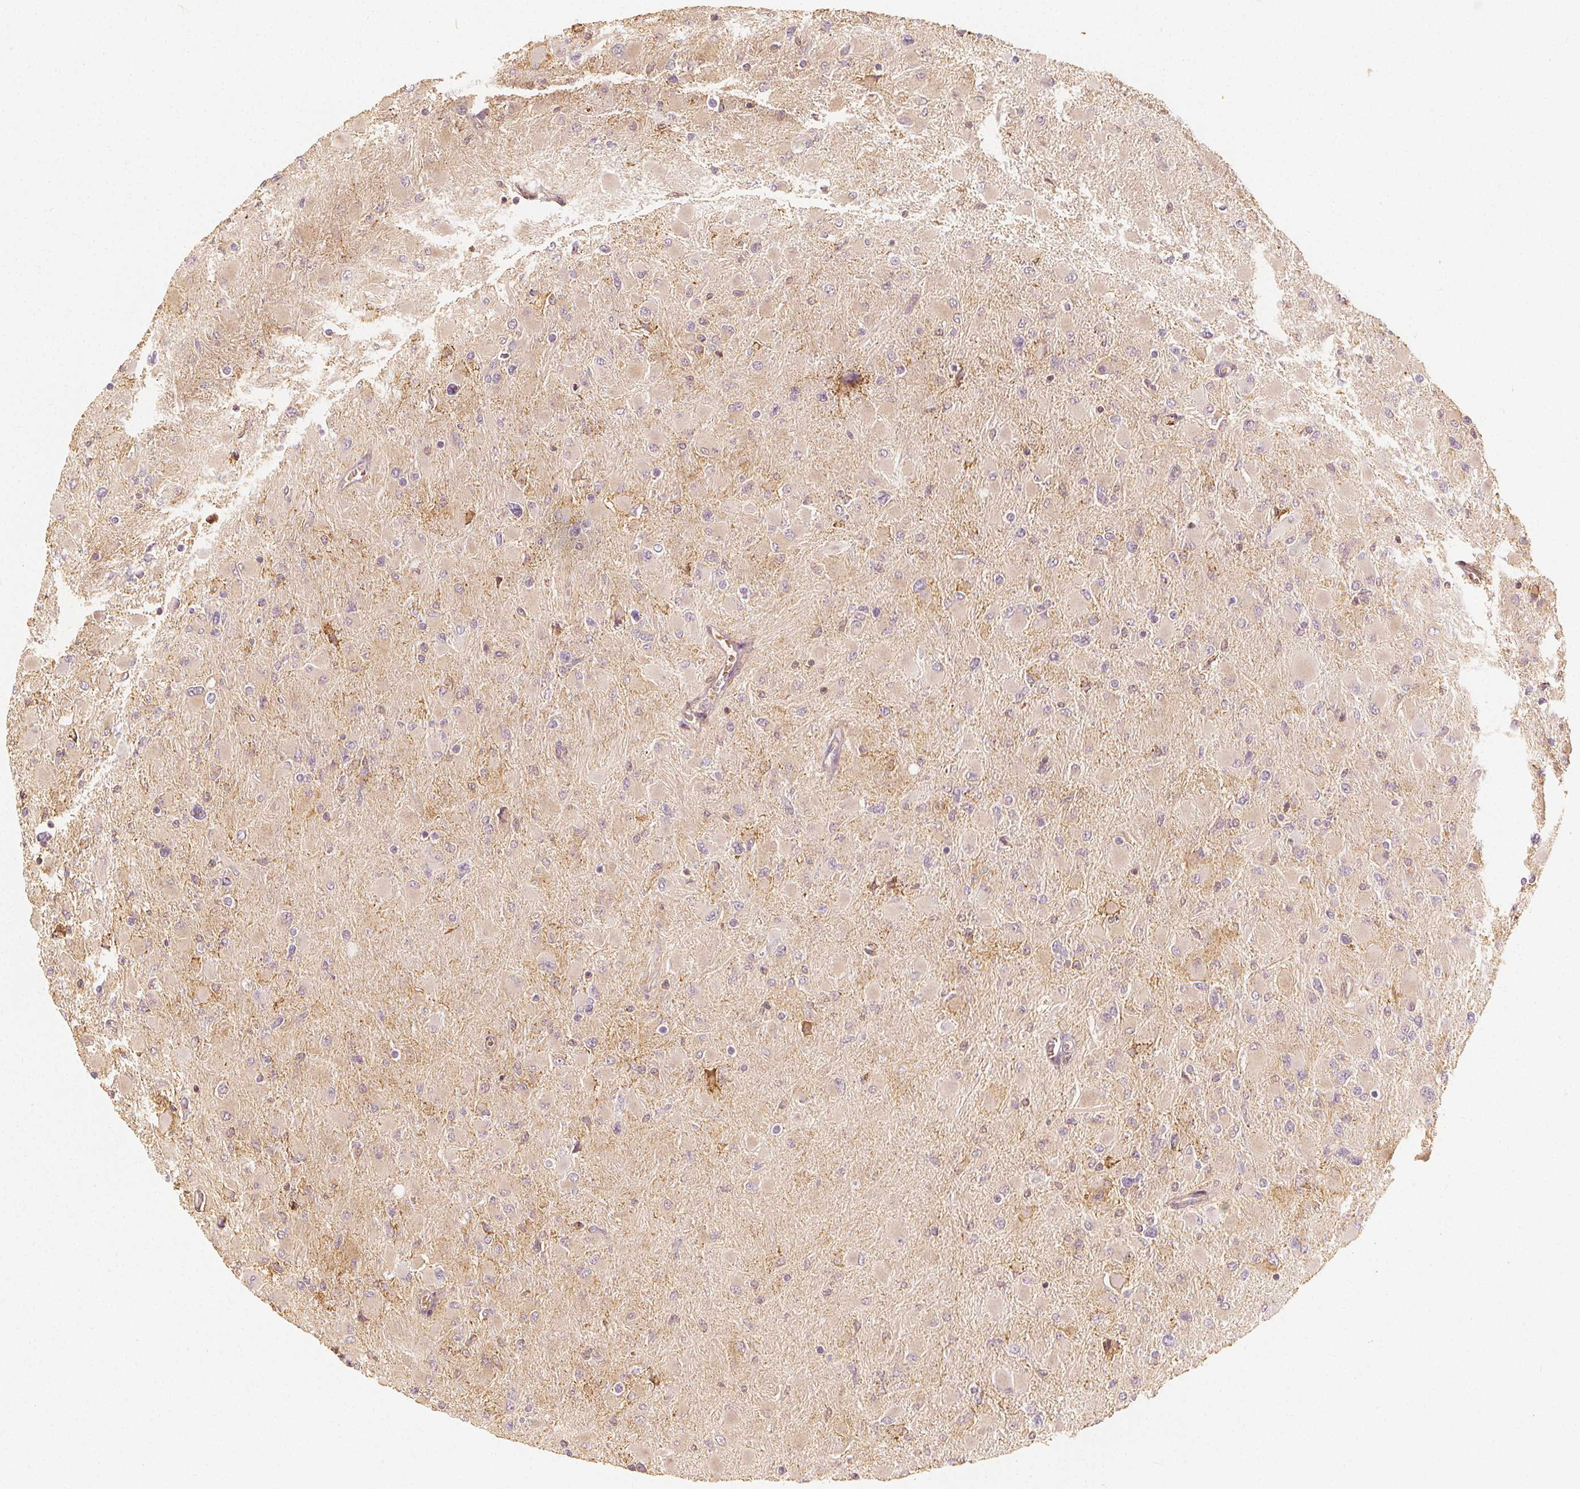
{"staining": {"intensity": "weak", "quantity": "<25%", "location": "cytoplasmic/membranous"}, "tissue": "glioma", "cell_type": "Tumor cells", "image_type": "cancer", "snomed": [{"axis": "morphology", "description": "Glioma, malignant, High grade"}, {"axis": "topography", "description": "Cerebral cortex"}], "caption": "Human glioma stained for a protein using immunohistochemistry (IHC) shows no positivity in tumor cells.", "gene": "ARHGAP26", "patient": {"sex": "female", "age": 36}}